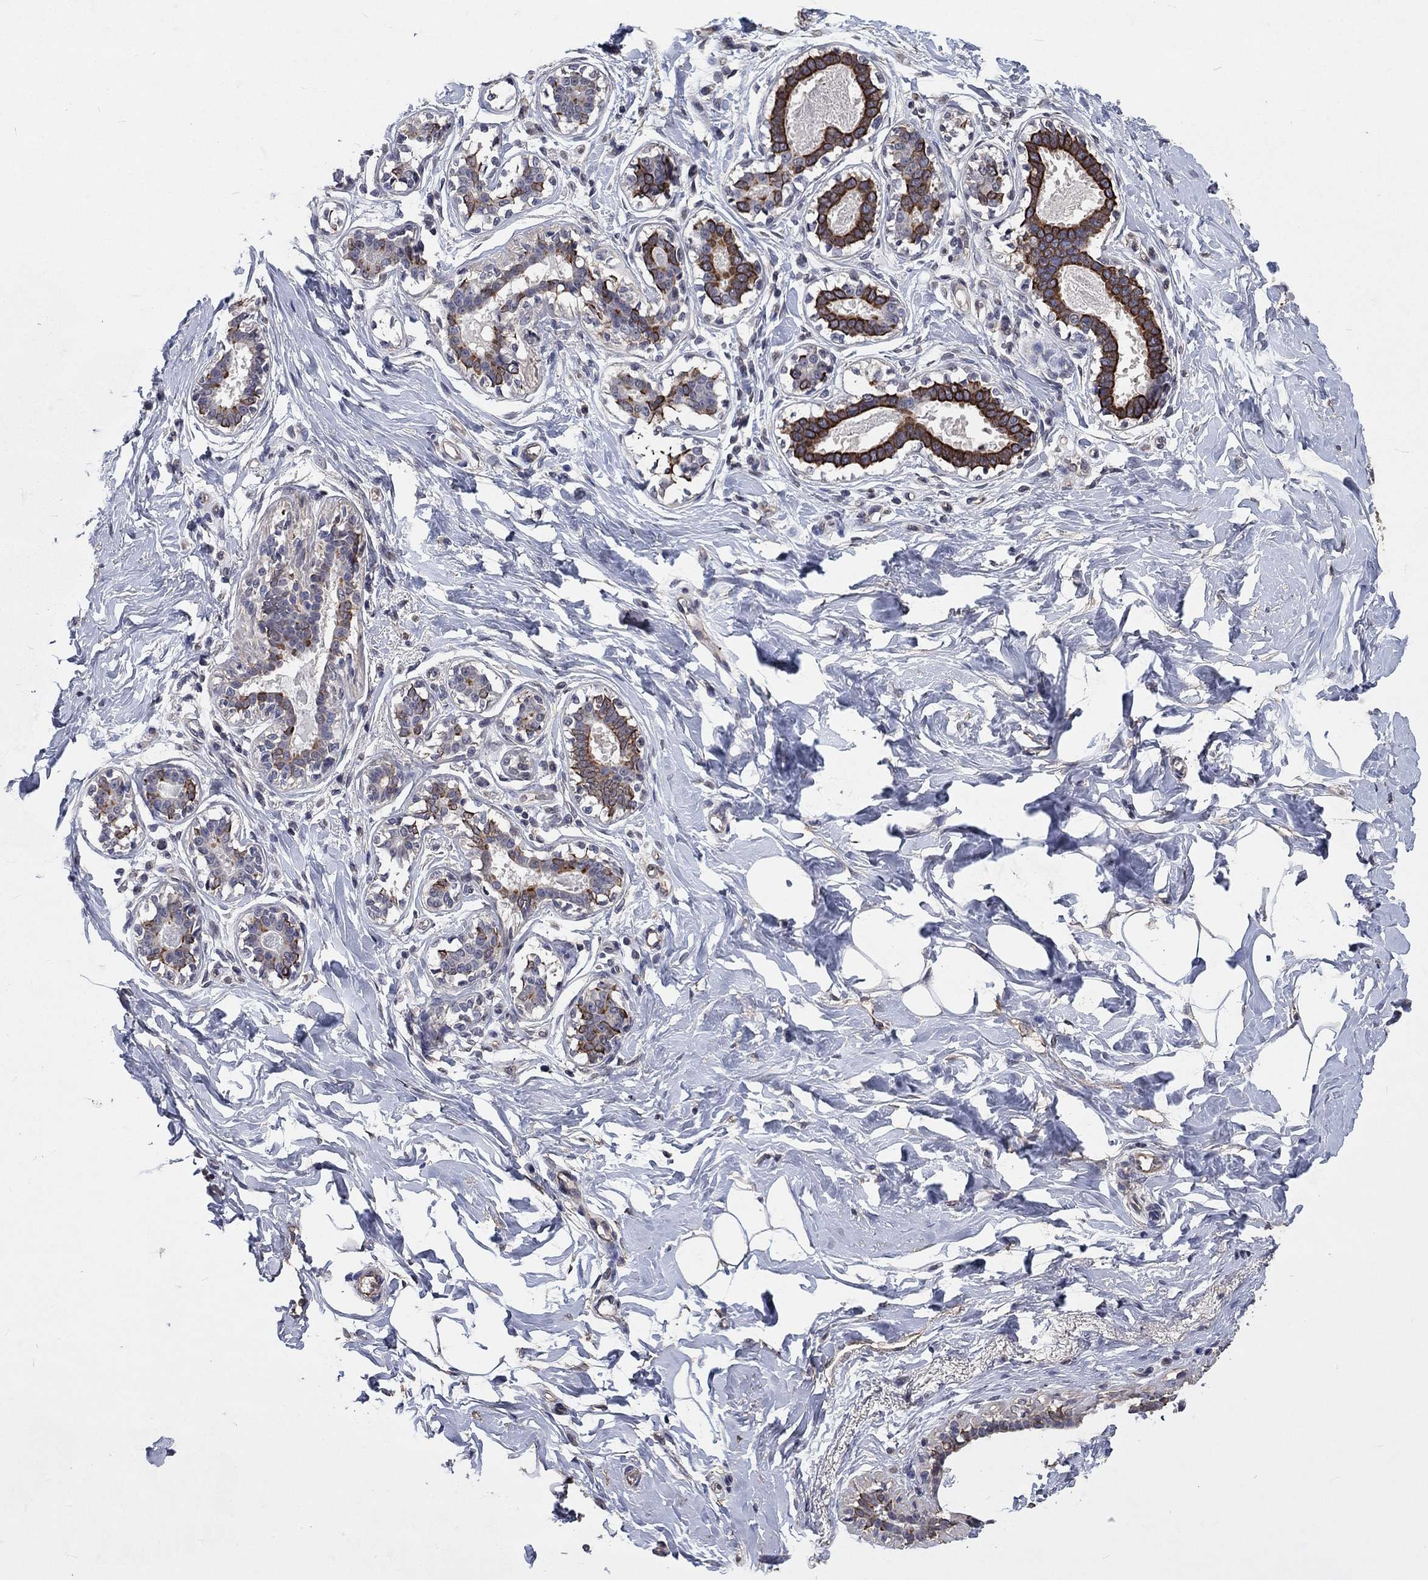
{"staining": {"intensity": "negative", "quantity": "none", "location": "none"}, "tissue": "breast", "cell_type": "Adipocytes", "image_type": "normal", "snomed": [{"axis": "morphology", "description": "Normal tissue, NOS"}, {"axis": "morphology", "description": "Lobular carcinoma, in situ"}, {"axis": "topography", "description": "Breast"}], "caption": "The IHC histopathology image has no significant staining in adipocytes of breast. (DAB immunohistochemistry (IHC) with hematoxylin counter stain).", "gene": "CHST5", "patient": {"sex": "female", "age": 35}}